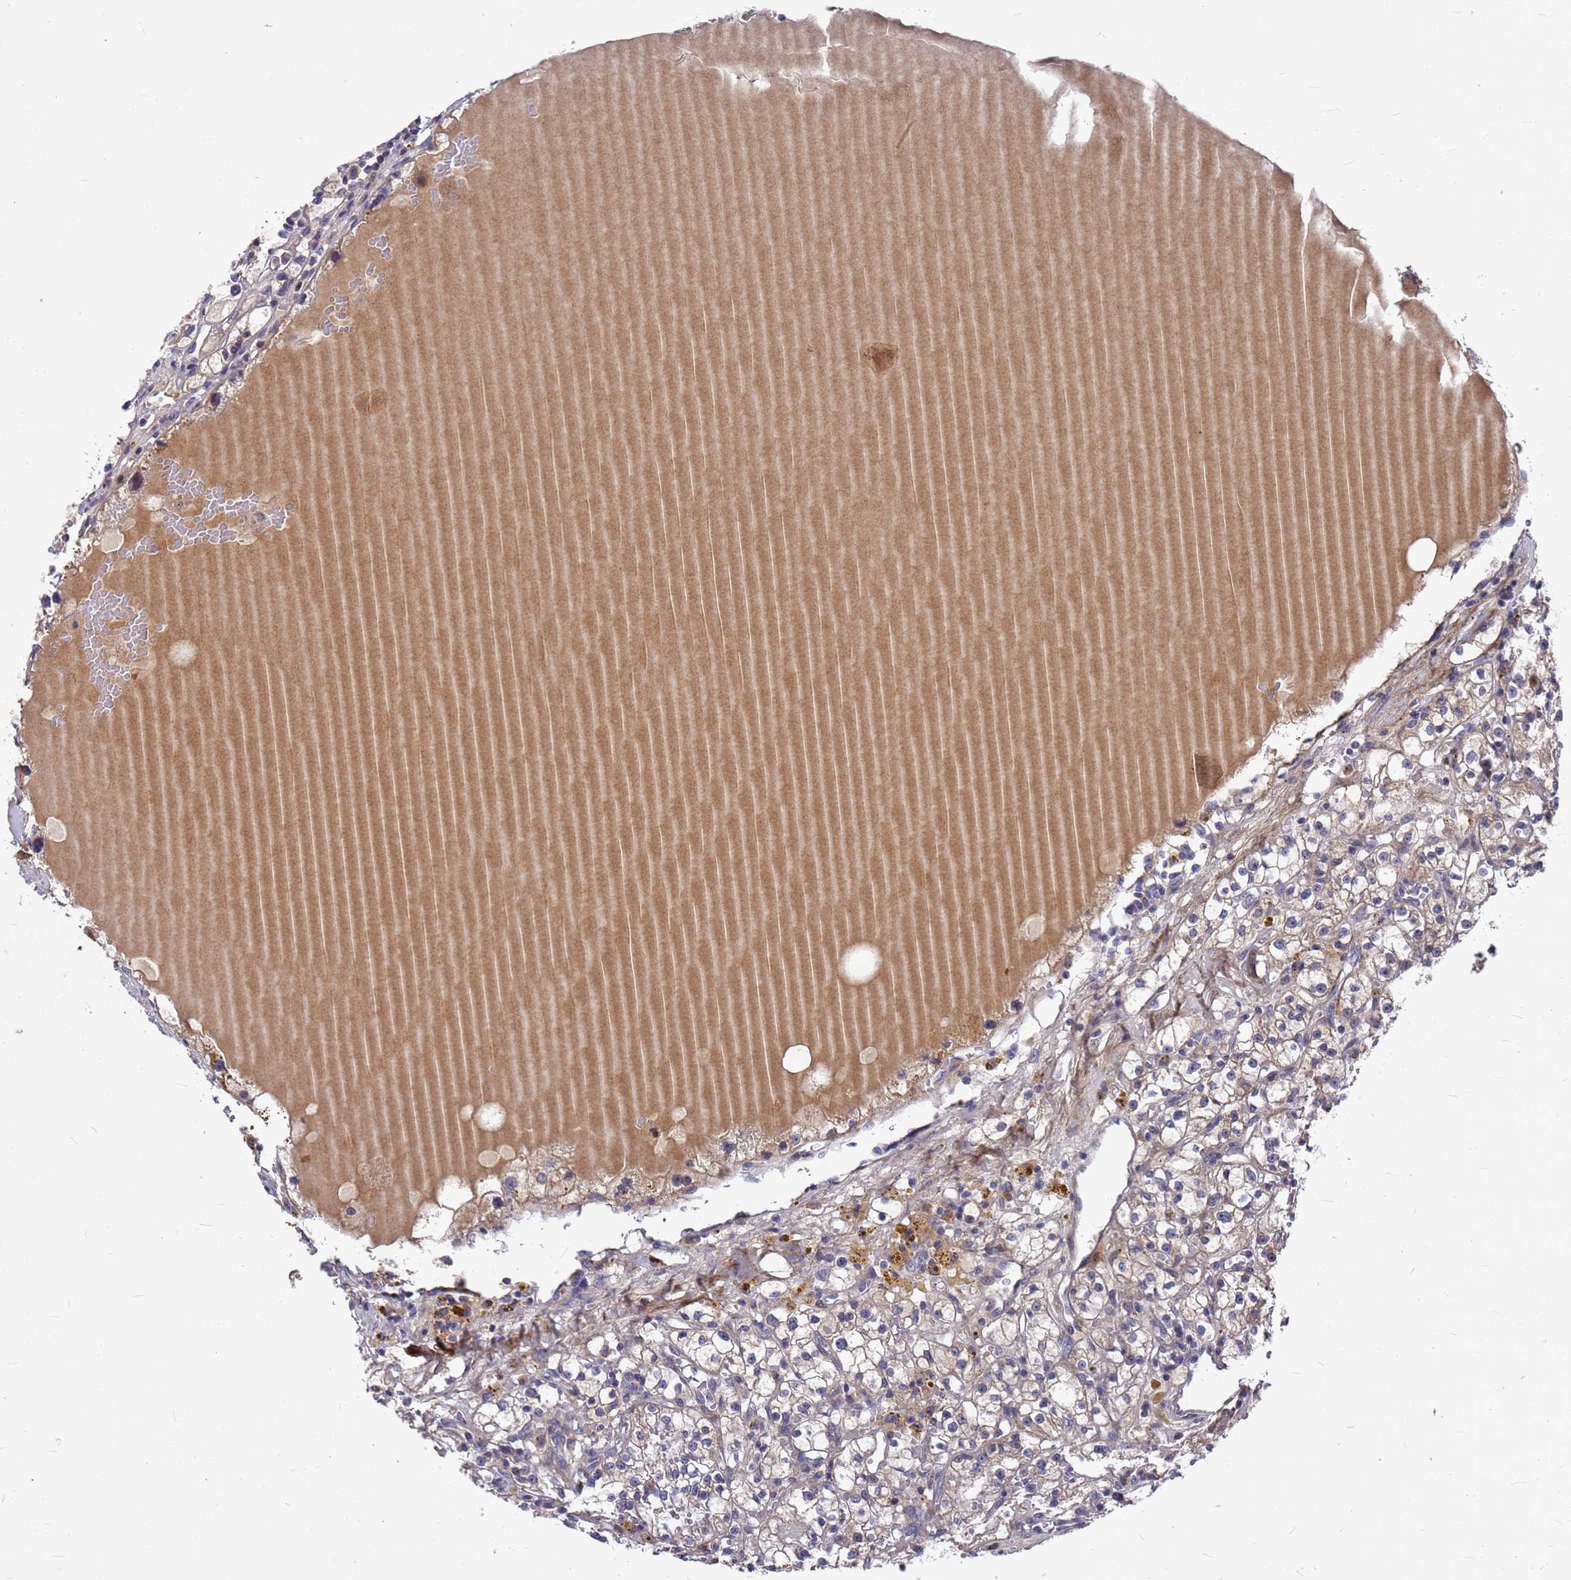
{"staining": {"intensity": "weak", "quantity": "<25%", "location": "cytoplasmic/membranous"}, "tissue": "renal cancer", "cell_type": "Tumor cells", "image_type": "cancer", "snomed": [{"axis": "morphology", "description": "Adenocarcinoma, NOS"}, {"axis": "topography", "description": "Kidney"}], "caption": "A histopathology image of renal cancer (adenocarcinoma) stained for a protein demonstrates no brown staining in tumor cells. (Stains: DAB (3,3'-diaminobenzidine) immunohistochemistry (IHC) with hematoxylin counter stain, Microscopy: brightfield microscopy at high magnification).", "gene": "ZNF717", "patient": {"sex": "male", "age": 56}}